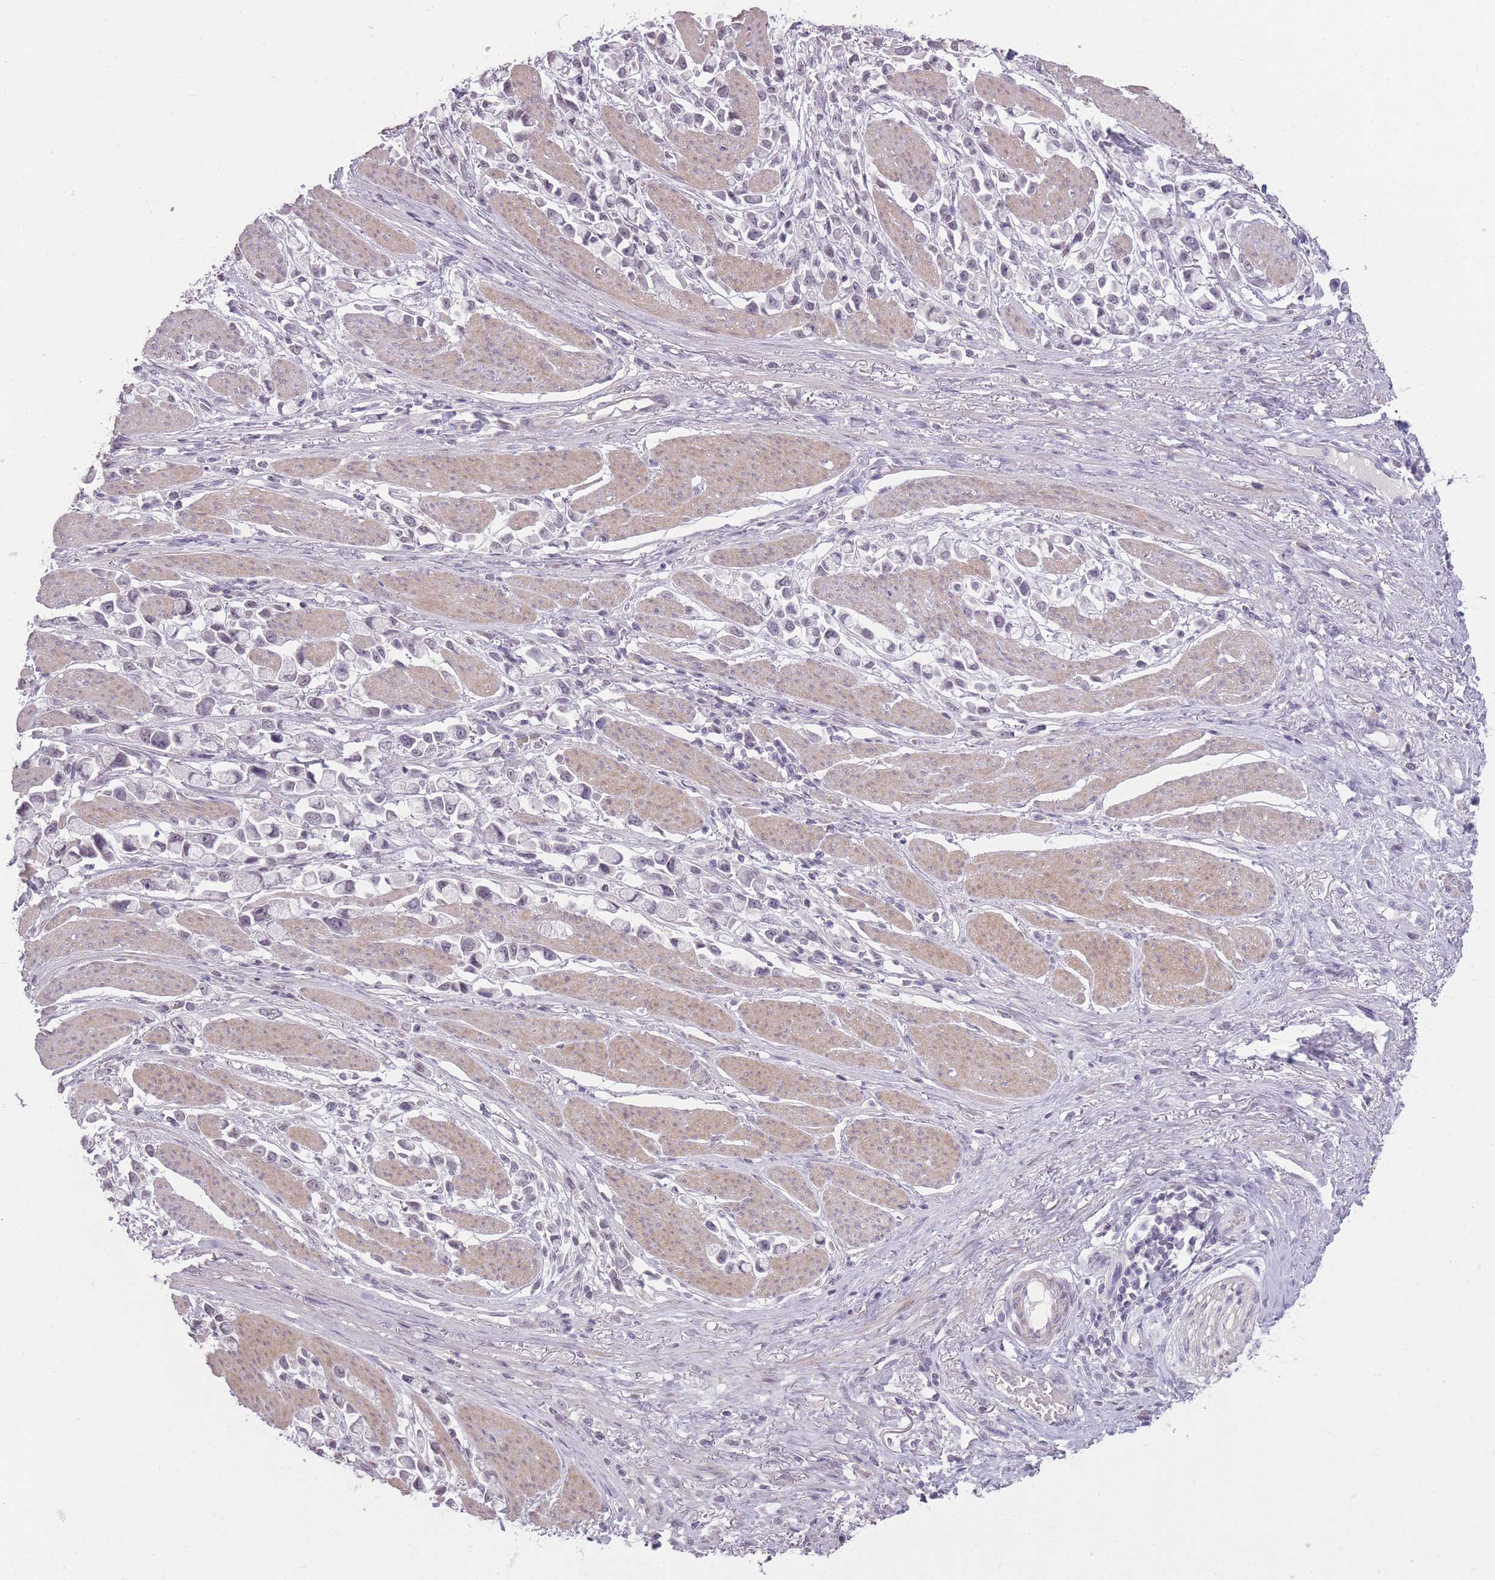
{"staining": {"intensity": "negative", "quantity": "none", "location": "none"}, "tissue": "stomach cancer", "cell_type": "Tumor cells", "image_type": "cancer", "snomed": [{"axis": "morphology", "description": "Adenocarcinoma, NOS"}, {"axis": "topography", "description": "Stomach"}], "caption": "Immunohistochemical staining of adenocarcinoma (stomach) reveals no significant expression in tumor cells. (Stains: DAB (3,3'-diaminobenzidine) IHC with hematoxylin counter stain, Microscopy: brightfield microscopy at high magnification).", "gene": "ZBTB24", "patient": {"sex": "female", "age": 81}}